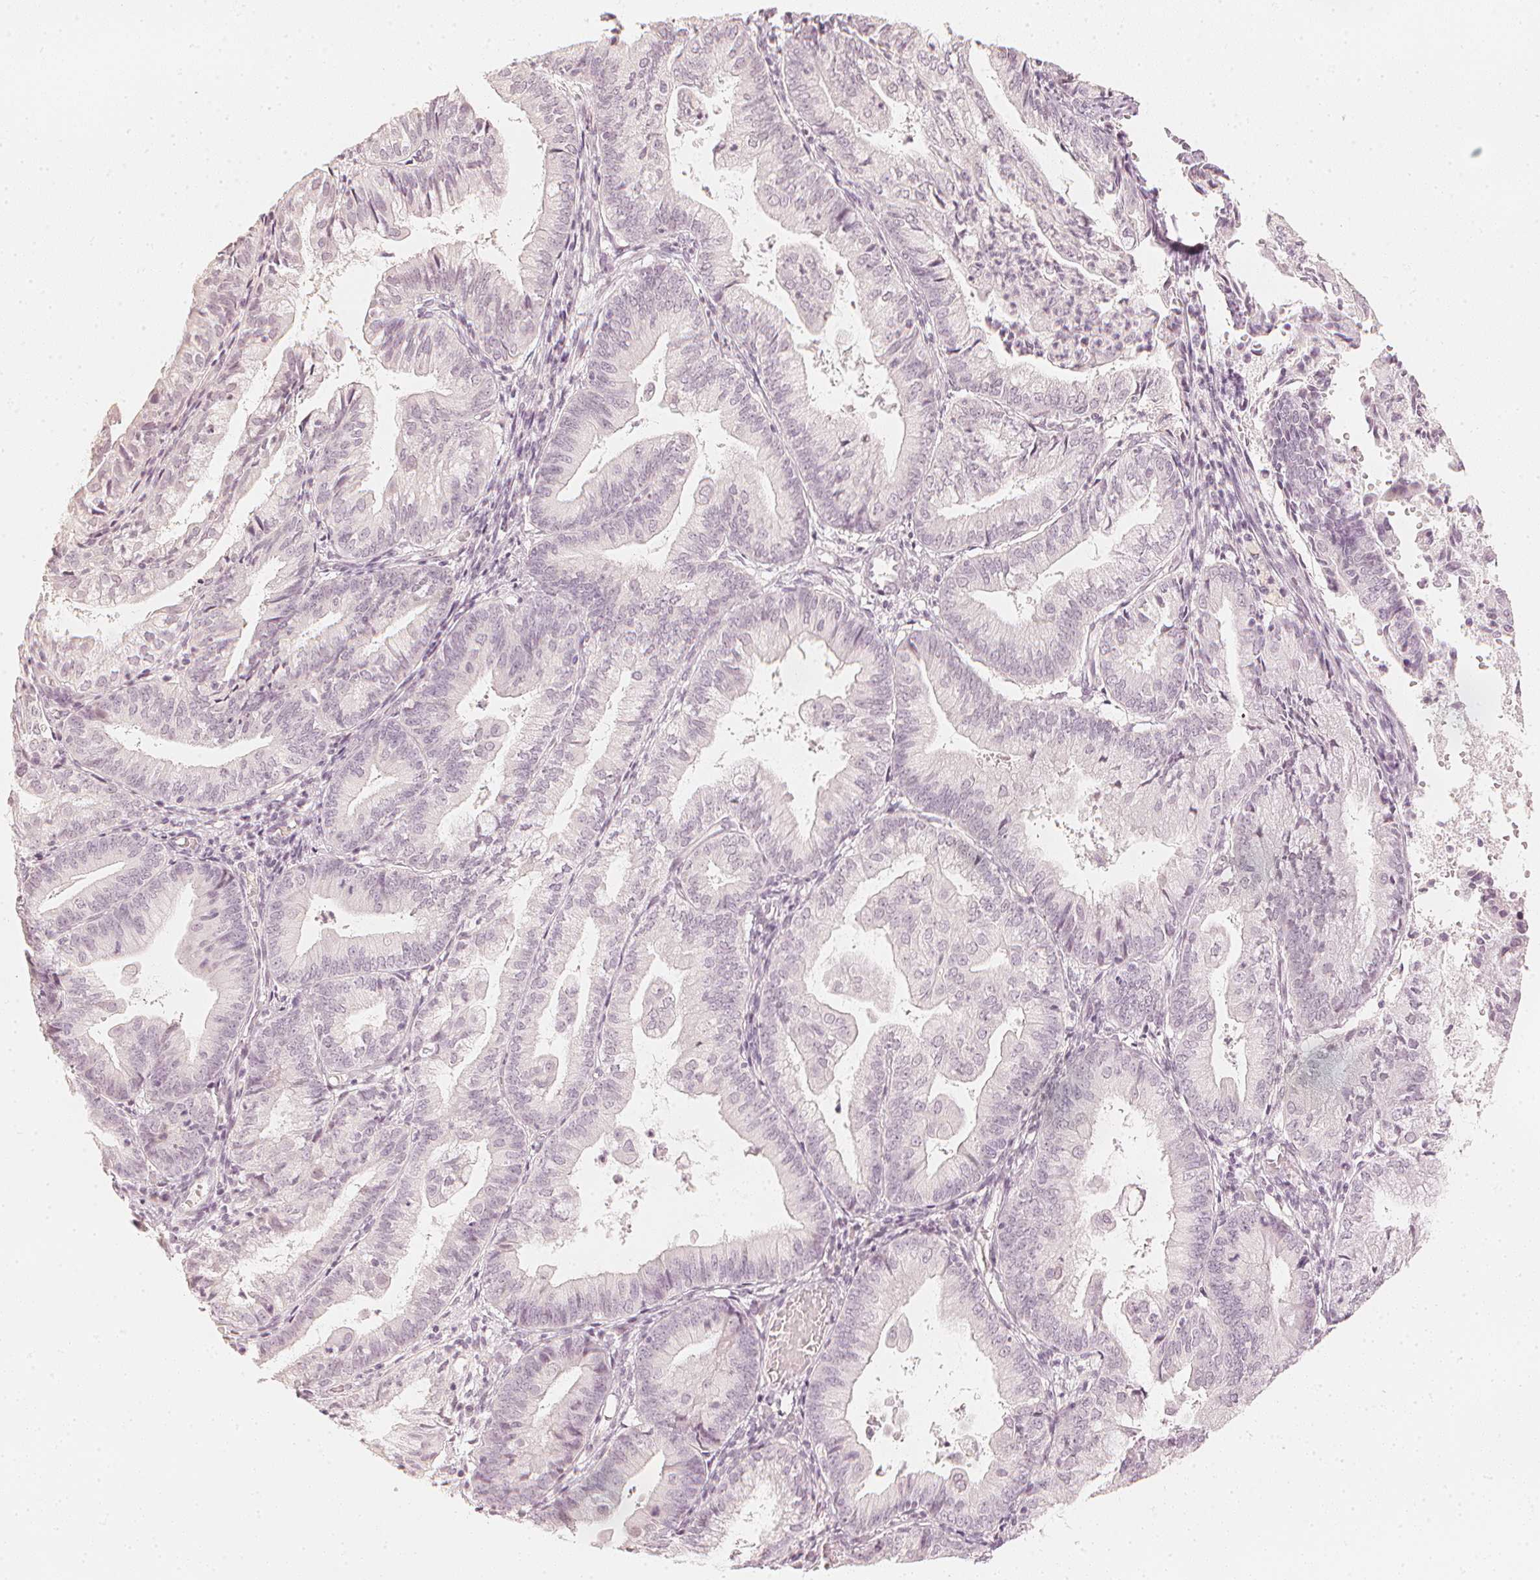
{"staining": {"intensity": "negative", "quantity": "none", "location": "none"}, "tissue": "endometrial cancer", "cell_type": "Tumor cells", "image_type": "cancer", "snomed": [{"axis": "morphology", "description": "Adenocarcinoma, NOS"}, {"axis": "topography", "description": "Endometrium"}], "caption": "Immunohistochemistry of human endometrial adenocarcinoma reveals no staining in tumor cells.", "gene": "CALB1", "patient": {"sex": "female", "age": 55}}